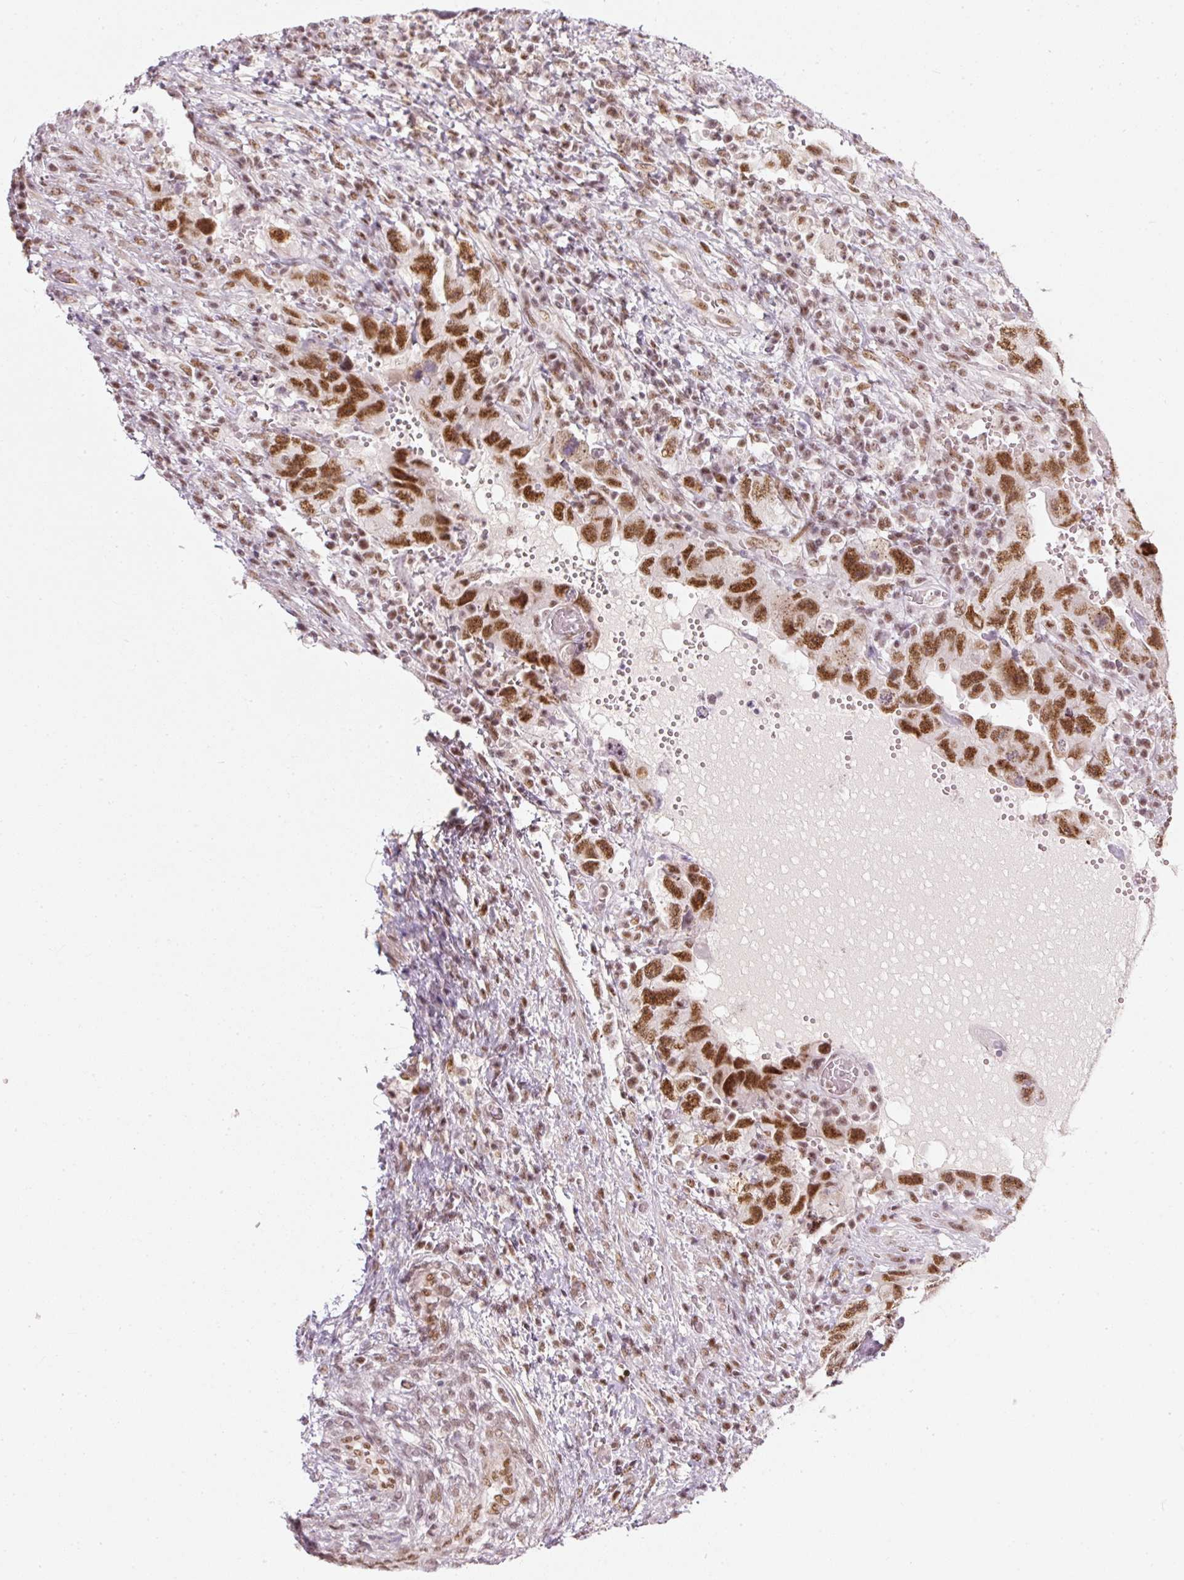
{"staining": {"intensity": "strong", "quantity": ">75%", "location": "nuclear"}, "tissue": "testis cancer", "cell_type": "Tumor cells", "image_type": "cancer", "snomed": [{"axis": "morphology", "description": "Carcinoma, Embryonal, NOS"}, {"axis": "topography", "description": "Testis"}], "caption": "Strong nuclear expression is appreciated in approximately >75% of tumor cells in testis cancer (embryonal carcinoma). (IHC, brightfield microscopy, high magnification).", "gene": "U2AF2", "patient": {"sex": "male", "age": 26}}